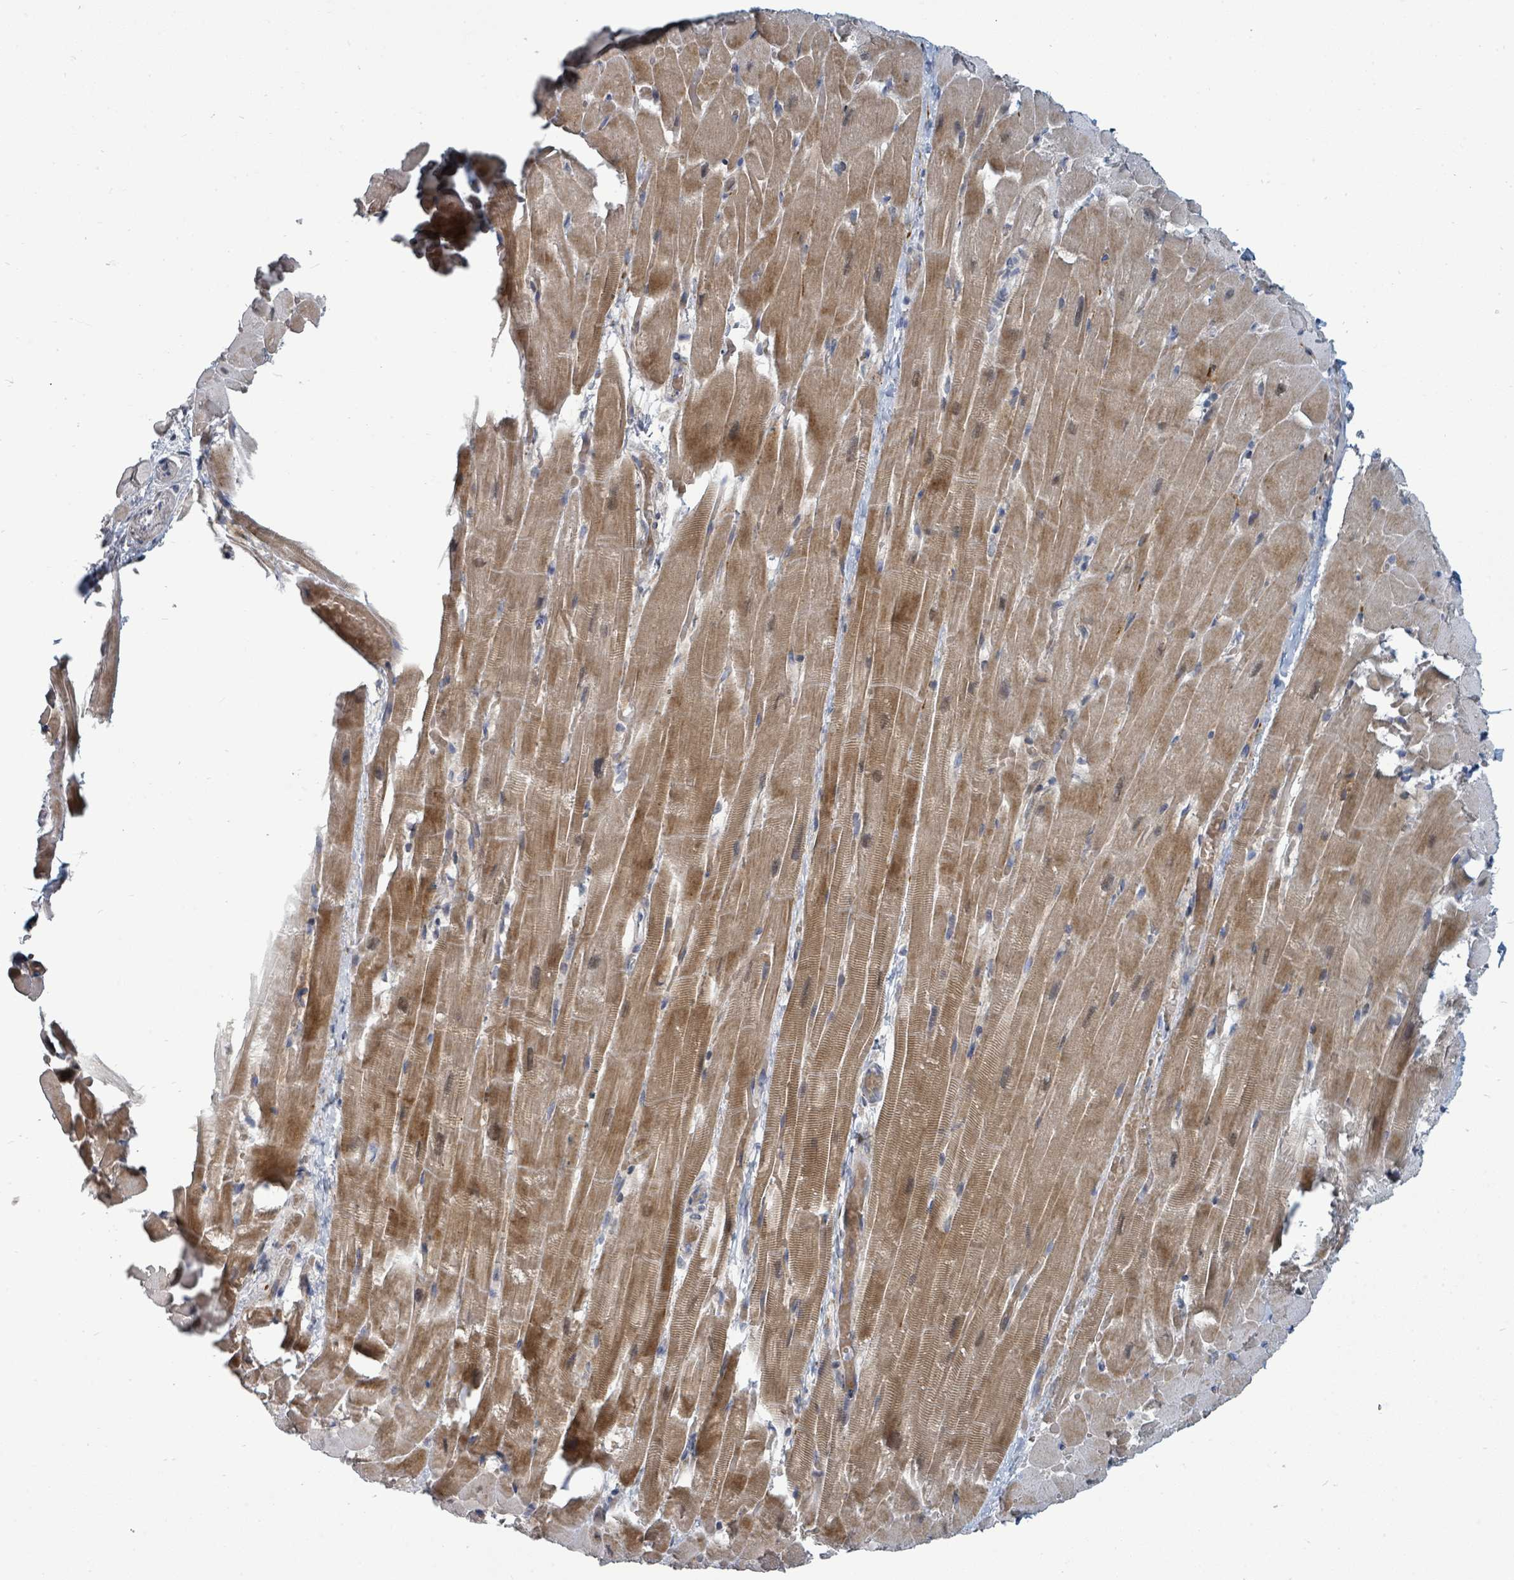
{"staining": {"intensity": "moderate", "quantity": ">75%", "location": "cytoplasmic/membranous"}, "tissue": "heart muscle", "cell_type": "Cardiomyocytes", "image_type": "normal", "snomed": [{"axis": "morphology", "description": "Normal tissue, NOS"}, {"axis": "topography", "description": "Heart"}], "caption": "A brown stain highlights moderate cytoplasmic/membranous positivity of a protein in cardiomyocytes of unremarkable heart muscle. (DAB IHC, brown staining for protein, blue staining for nuclei).", "gene": "TRDMT1", "patient": {"sex": "male", "age": 37}}